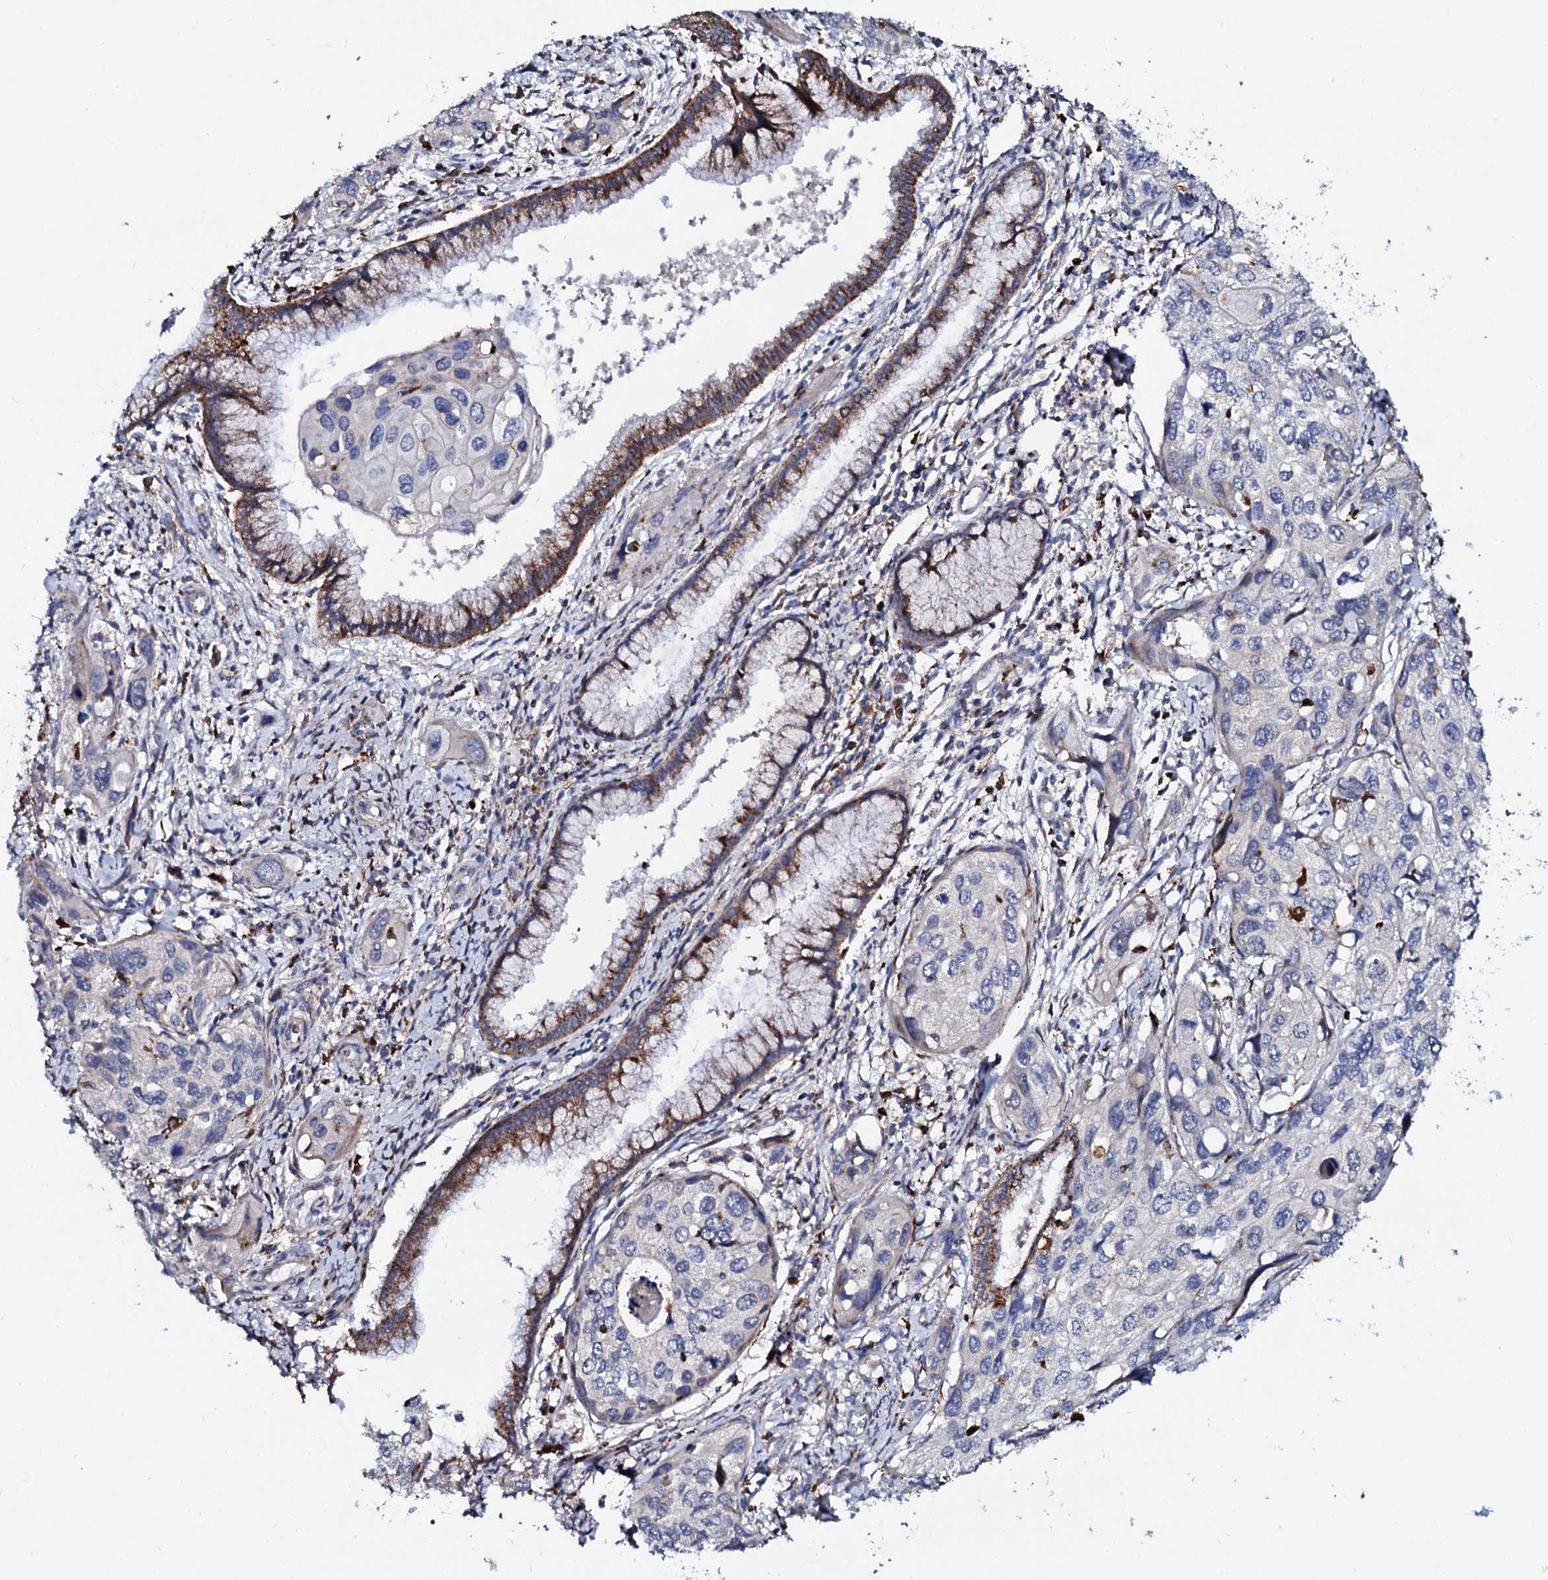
{"staining": {"intensity": "negative", "quantity": "none", "location": "none"}, "tissue": "cervical cancer", "cell_type": "Tumor cells", "image_type": "cancer", "snomed": [{"axis": "morphology", "description": "Squamous cell carcinoma, NOS"}, {"axis": "topography", "description": "Cervix"}], "caption": "DAB immunohistochemical staining of human squamous cell carcinoma (cervical) displays no significant expression in tumor cells. (Brightfield microscopy of DAB (3,3'-diaminobenzidine) IHC at high magnification).", "gene": "TCIRG1", "patient": {"sex": "female", "age": 55}}